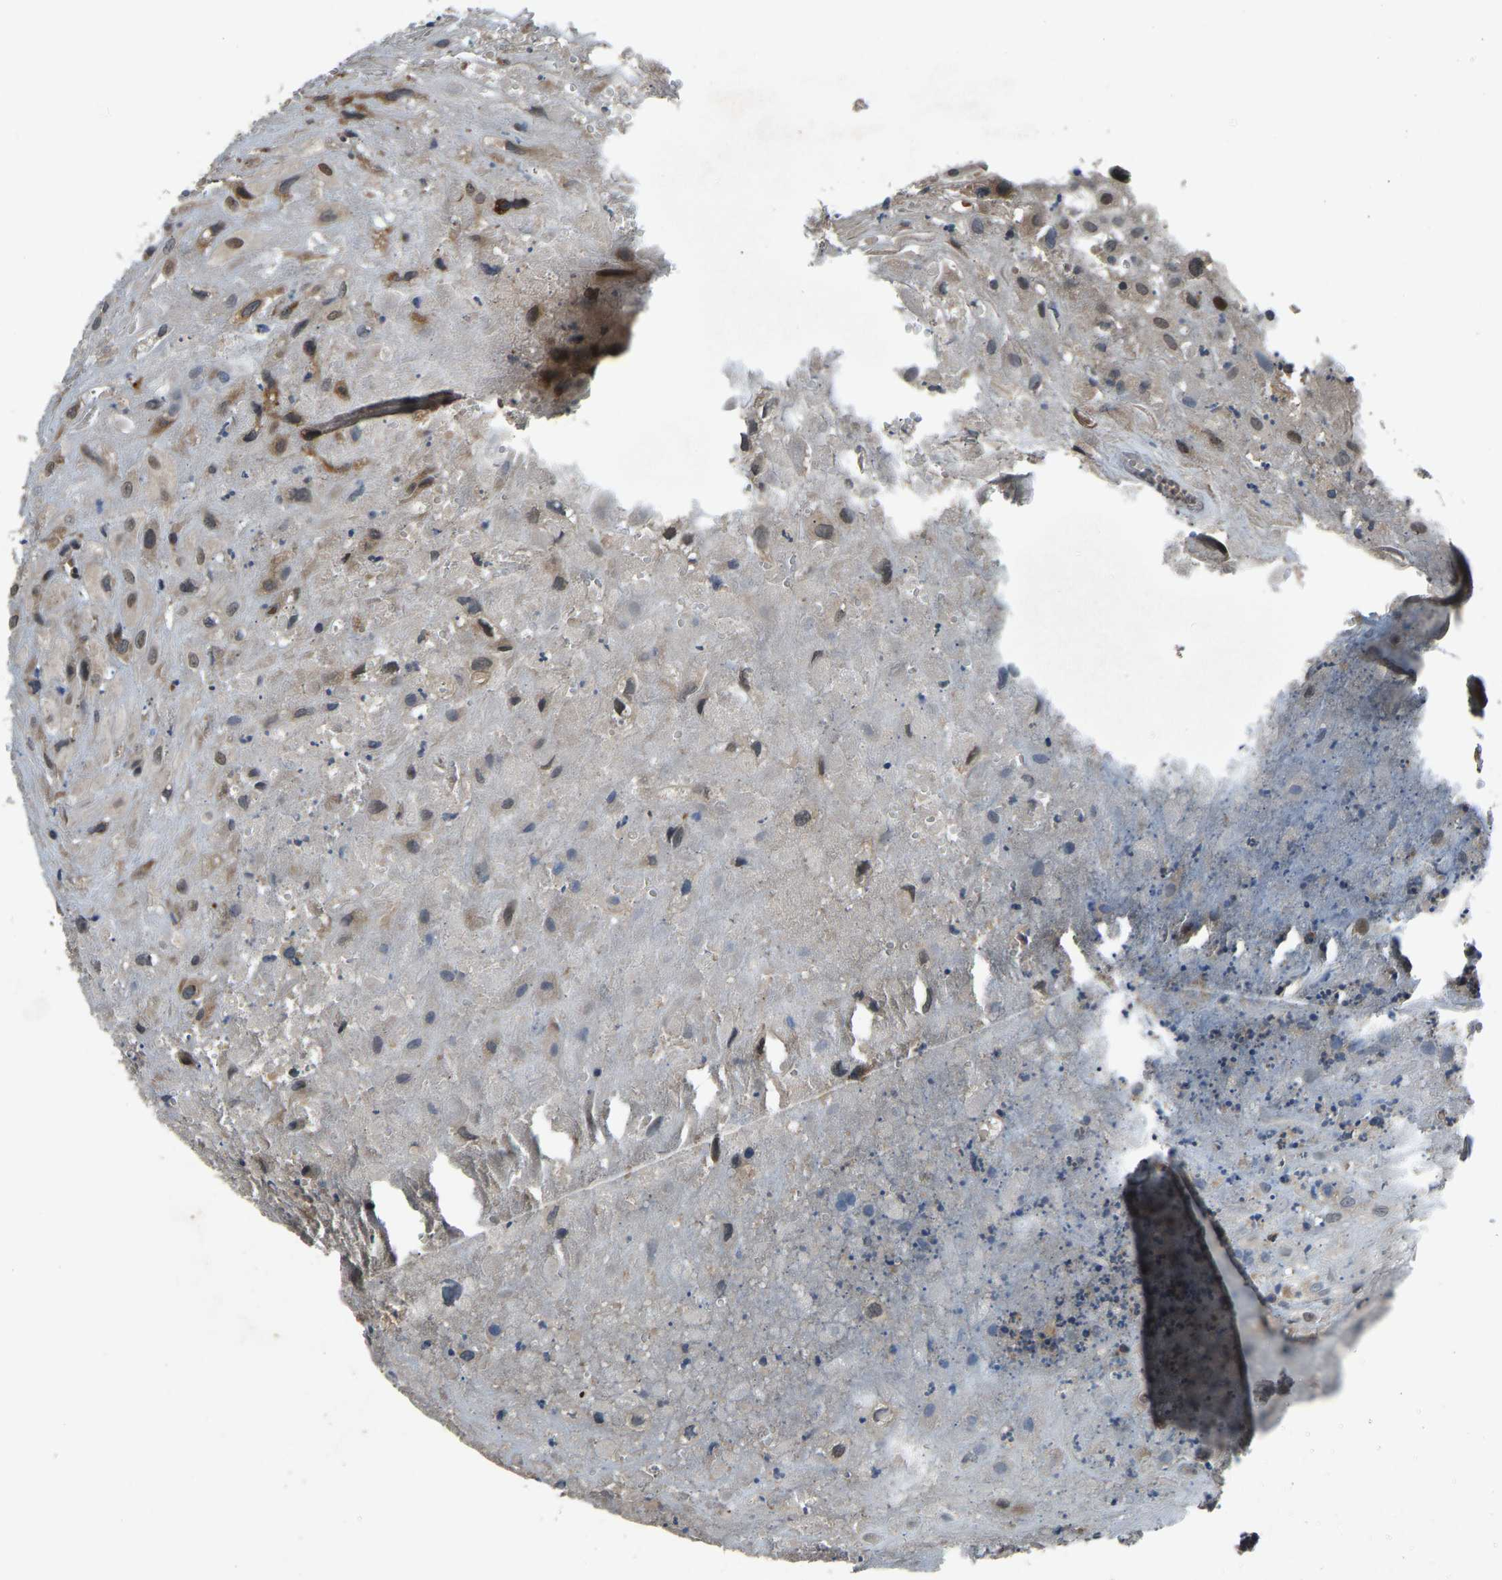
{"staining": {"intensity": "moderate", "quantity": "25%-75%", "location": "cytoplasmic/membranous,nuclear"}, "tissue": "placenta", "cell_type": "Decidual cells", "image_type": "normal", "snomed": [{"axis": "morphology", "description": "Normal tissue, NOS"}, {"axis": "topography", "description": "Placenta"}], "caption": "Unremarkable placenta exhibits moderate cytoplasmic/membranous,nuclear expression in about 25%-75% of decidual cells.", "gene": "RLIM", "patient": {"sex": "female", "age": 18}}